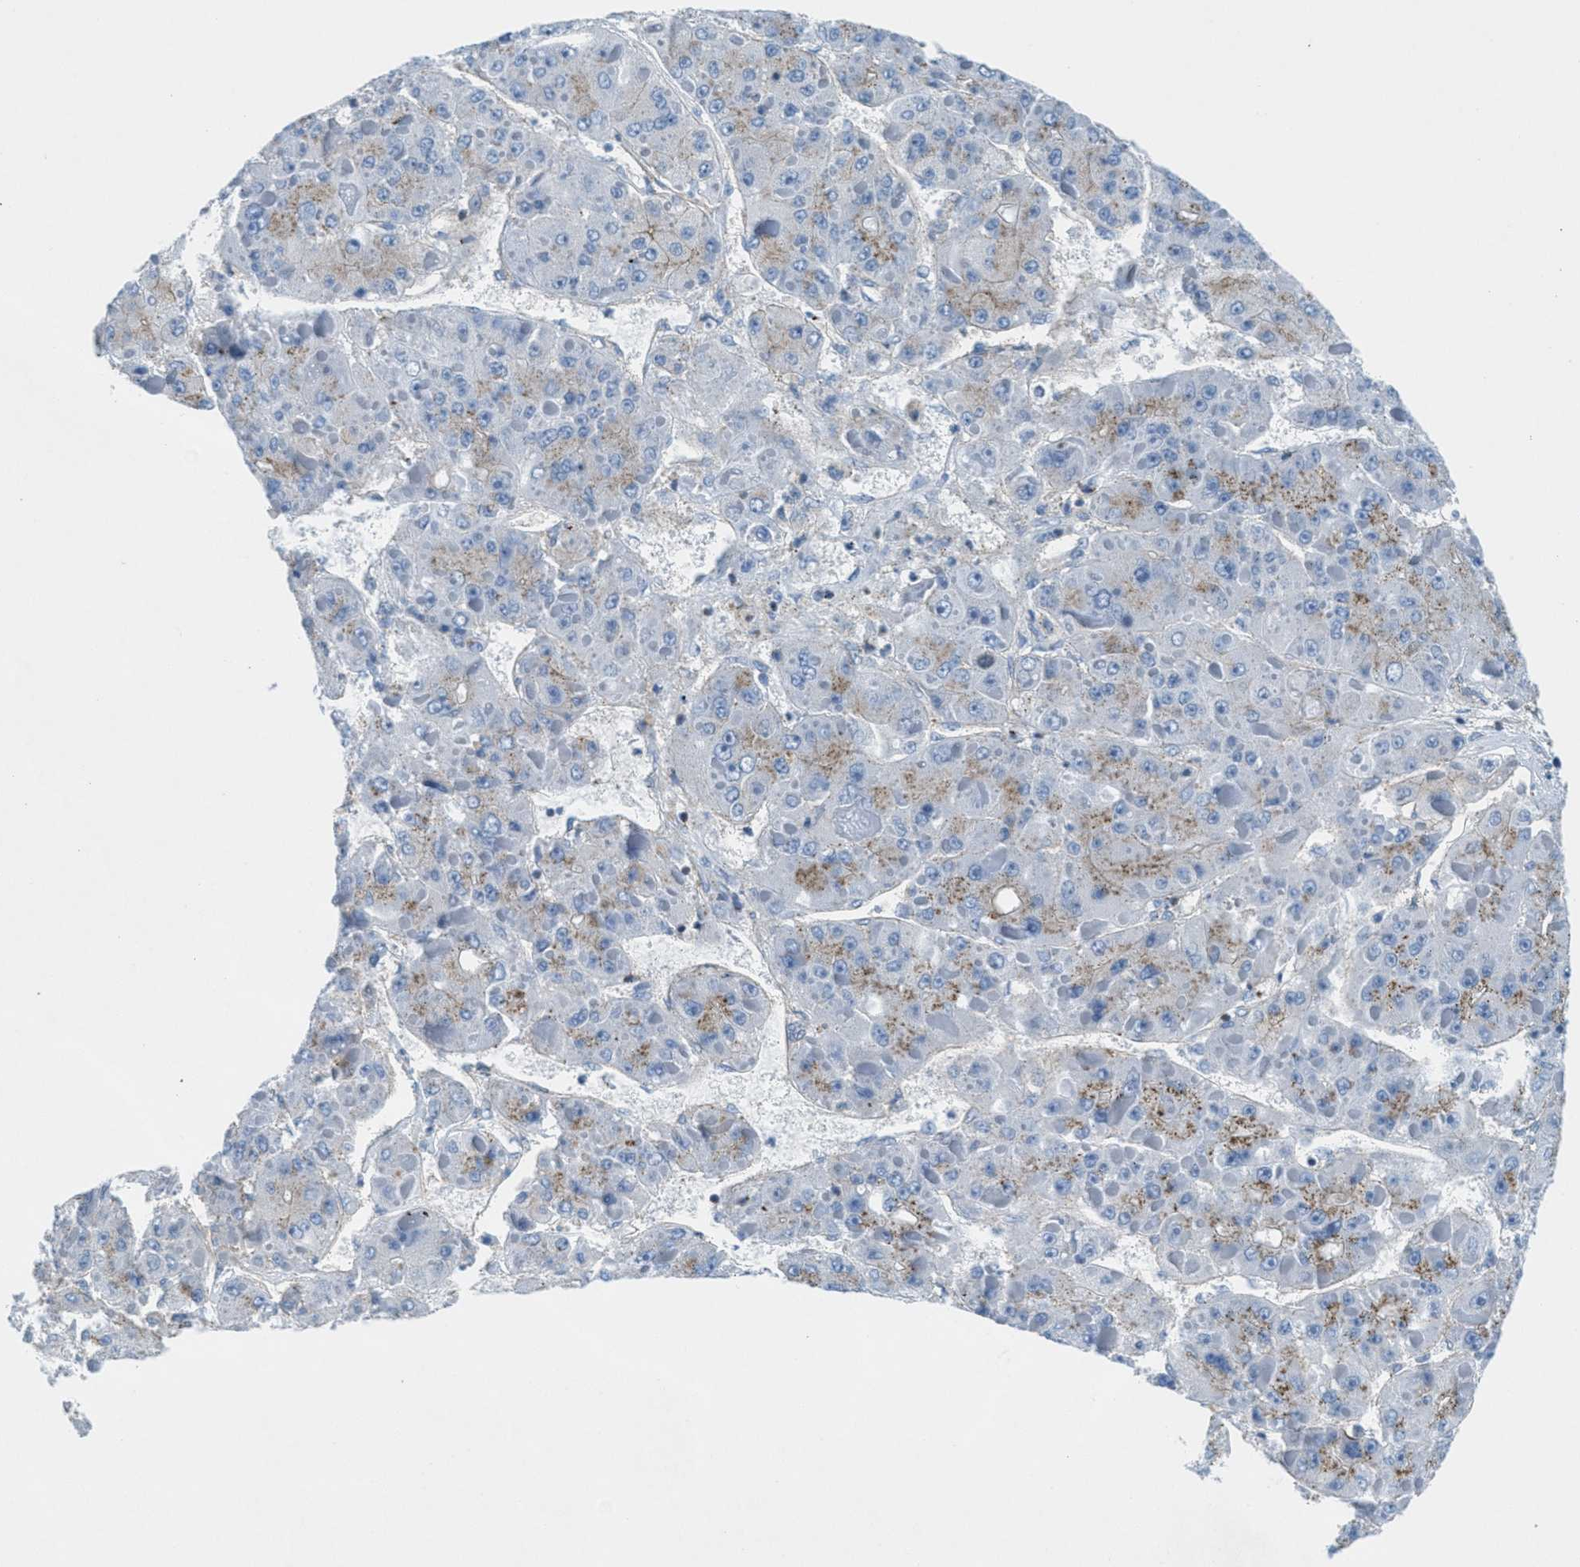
{"staining": {"intensity": "weak", "quantity": "<25%", "location": "cytoplasmic/membranous"}, "tissue": "liver cancer", "cell_type": "Tumor cells", "image_type": "cancer", "snomed": [{"axis": "morphology", "description": "Carcinoma, Hepatocellular, NOS"}, {"axis": "topography", "description": "Liver"}], "caption": "This is an immunohistochemistry photomicrograph of liver hepatocellular carcinoma. There is no positivity in tumor cells.", "gene": "MFSD13A", "patient": {"sex": "female", "age": 73}}